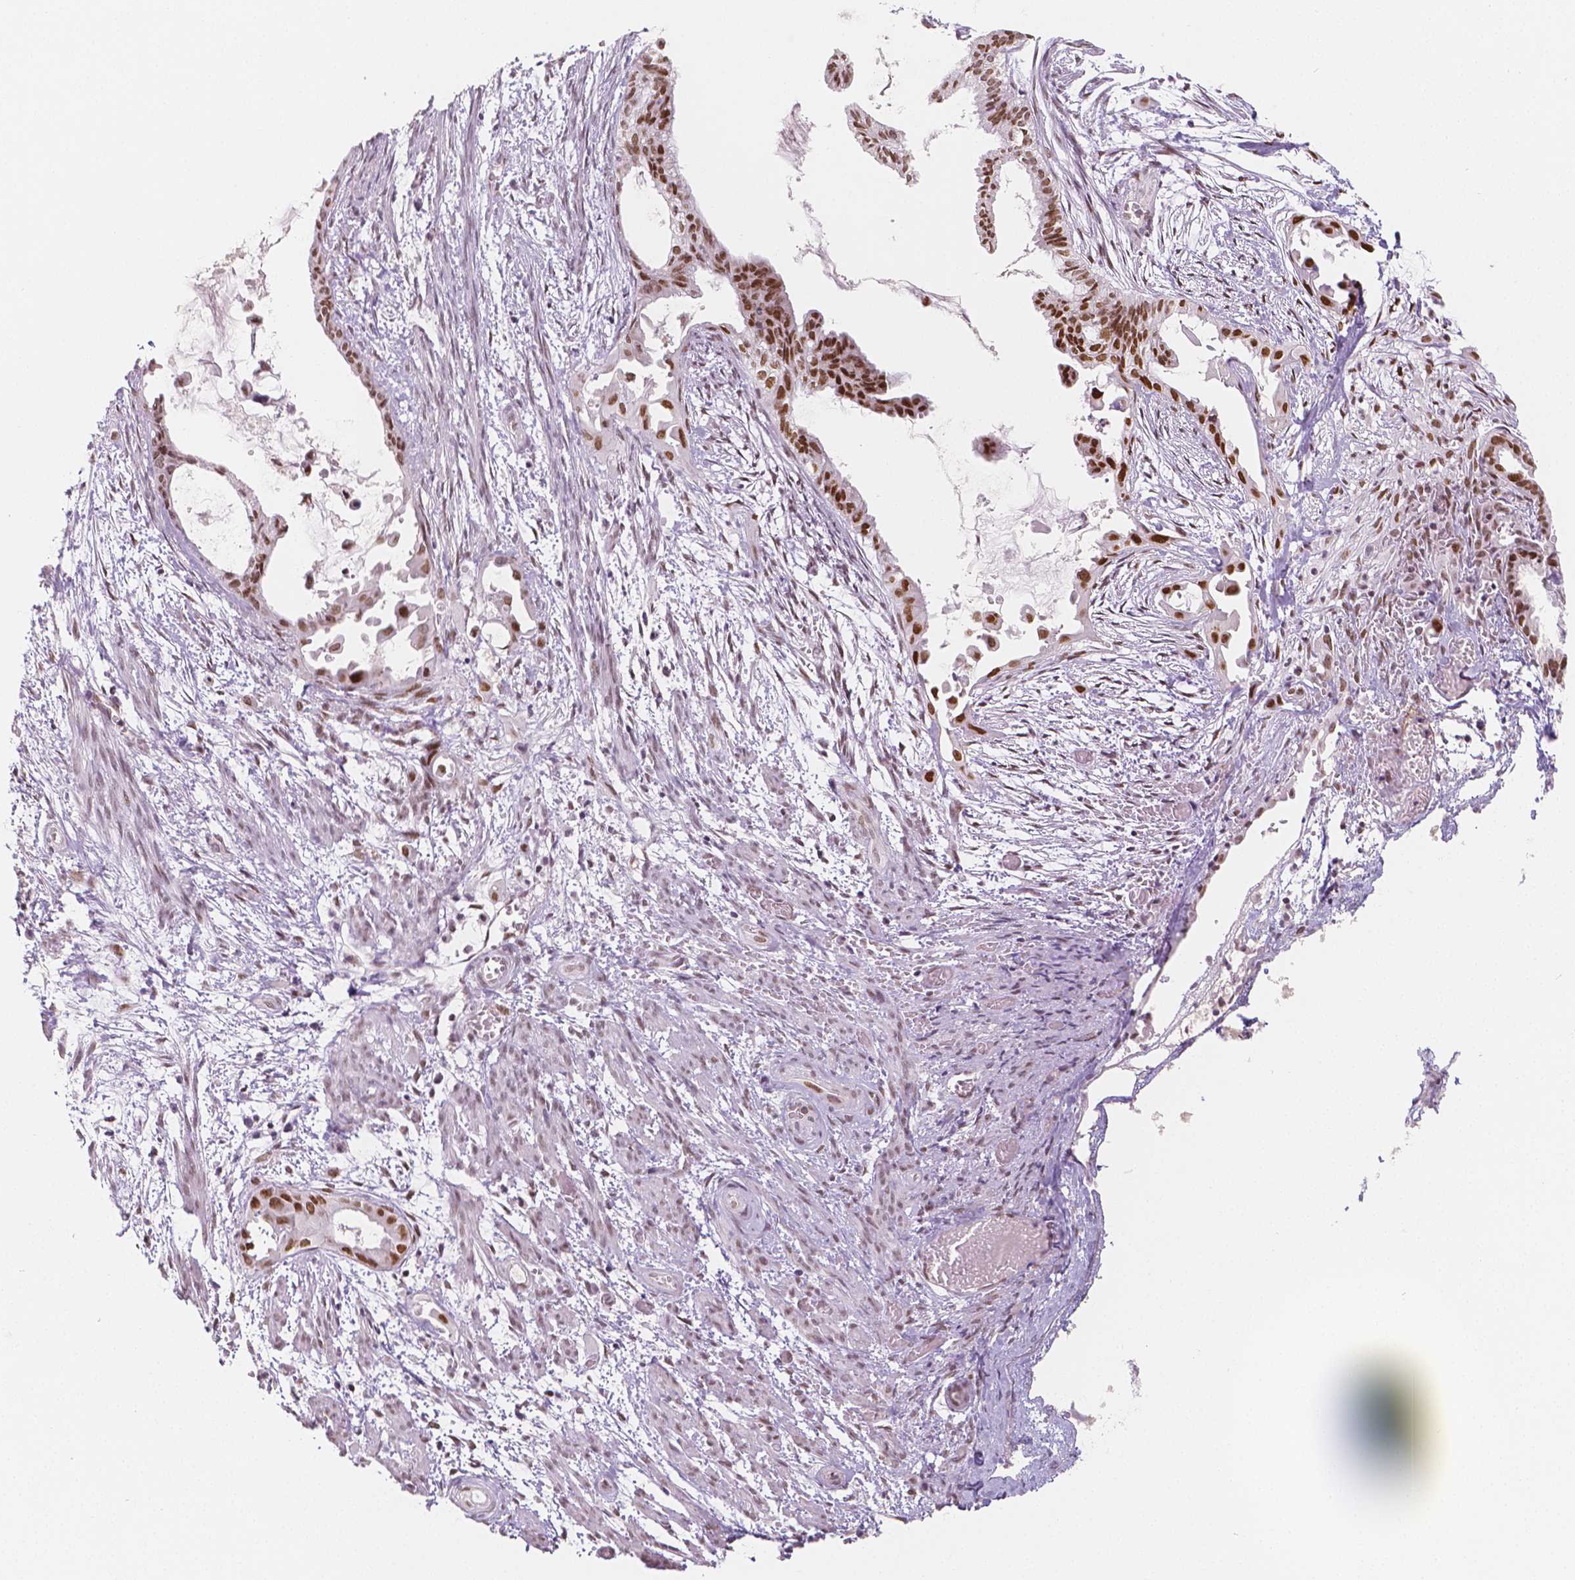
{"staining": {"intensity": "moderate", "quantity": ">75%", "location": "nuclear"}, "tissue": "endometrial cancer", "cell_type": "Tumor cells", "image_type": "cancer", "snomed": [{"axis": "morphology", "description": "Adenocarcinoma, NOS"}, {"axis": "topography", "description": "Endometrium"}], "caption": "Immunohistochemistry (IHC) micrograph of human endometrial cancer stained for a protein (brown), which reveals medium levels of moderate nuclear staining in approximately >75% of tumor cells.", "gene": "KDM5B", "patient": {"sex": "female", "age": 86}}